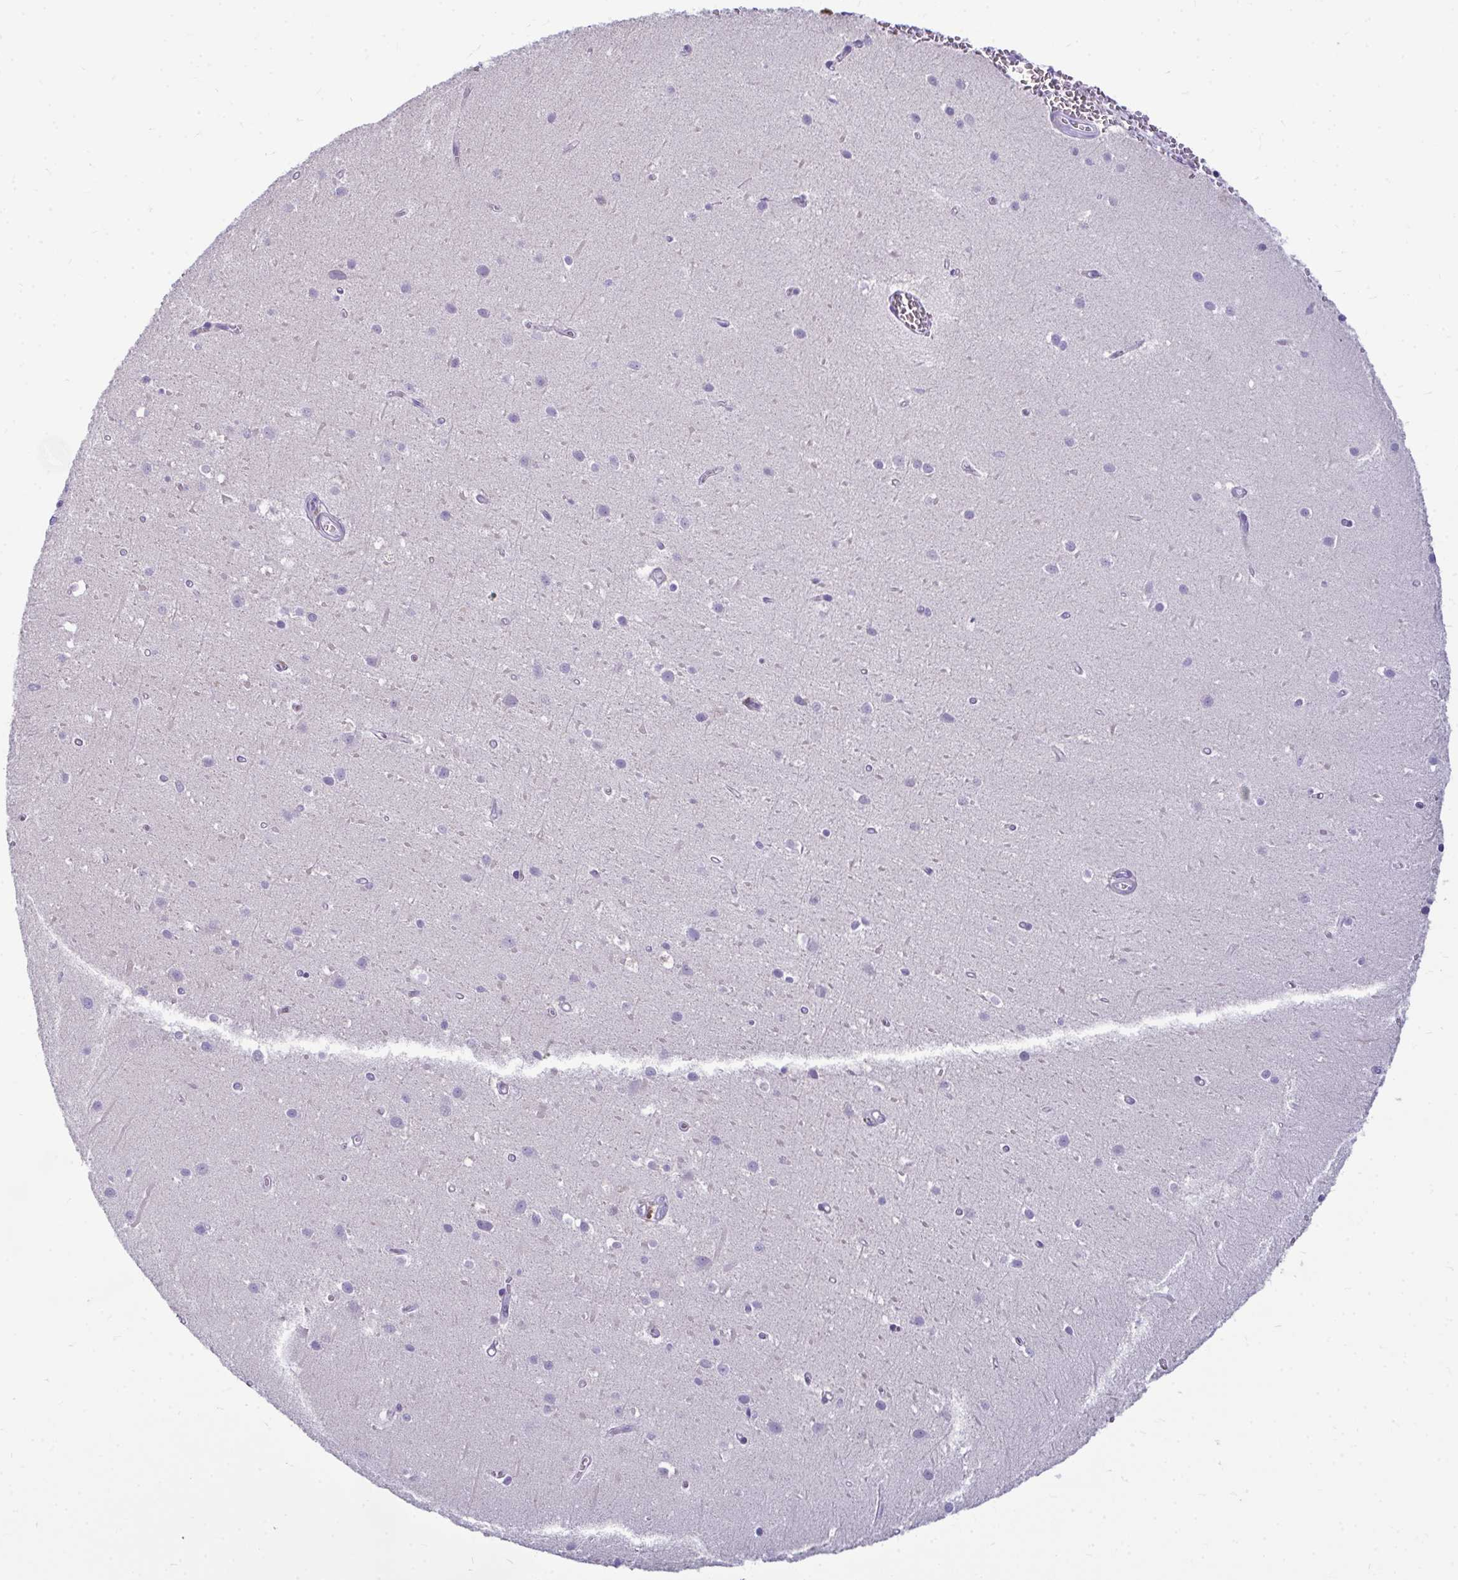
{"staining": {"intensity": "negative", "quantity": "none", "location": "none"}, "tissue": "cerebellum", "cell_type": "Cells in granular layer", "image_type": "normal", "snomed": [{"axis": "morphology", "description": "Normal tissue, NOS"}, {"axis": "topography", "description": "Cerebellum"}], "caption": "The photomicrograph displays no staining of cells in granular layer in benign cerebellum.", "gene": "SERPINI1", "patient": {"sex": "male", "age": 54}}